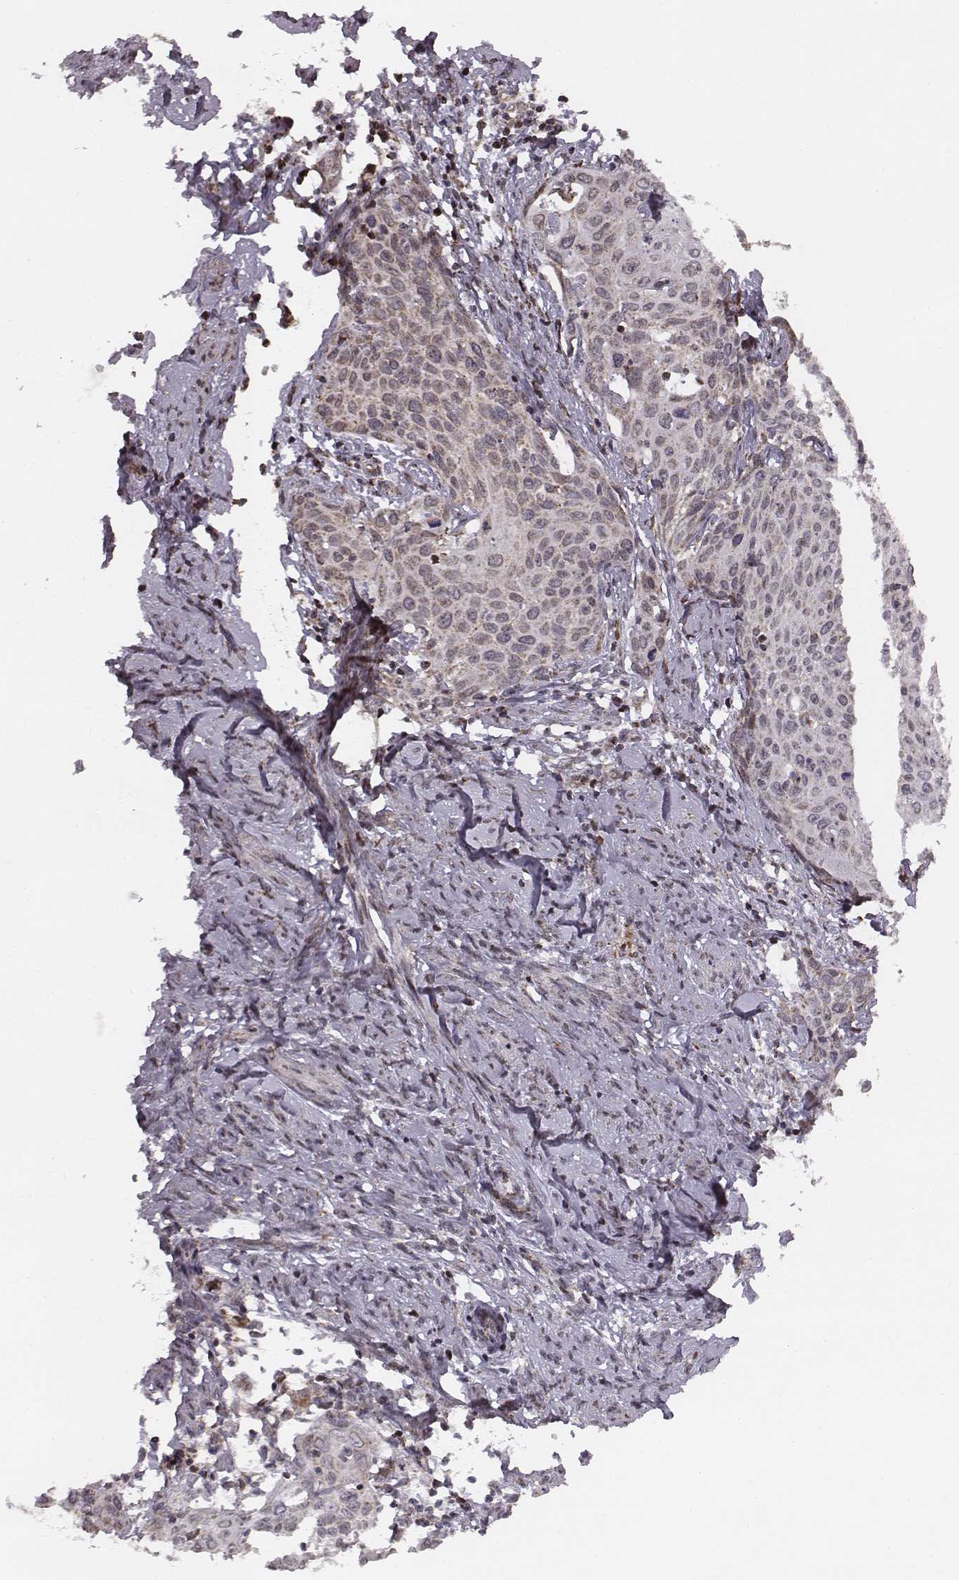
{"staining": {"intensity": "negative", "quantity": "none", "location": "none"}, "tissue": "cervical cancer", "cell_type": "Tumor cells", "image_type": "cancer", "snomed": [{"axis": "morphology", "description": "Squamous cell carcinoma, NOS"}, {"axis": "topography", "description": "Cervix"}], "caption": "The image shows no significant positivity in tumor cells of cervical squamous cell carcinoma.", "gene": "ACOT2", "patient": {"sex": "female", "age": 62}}